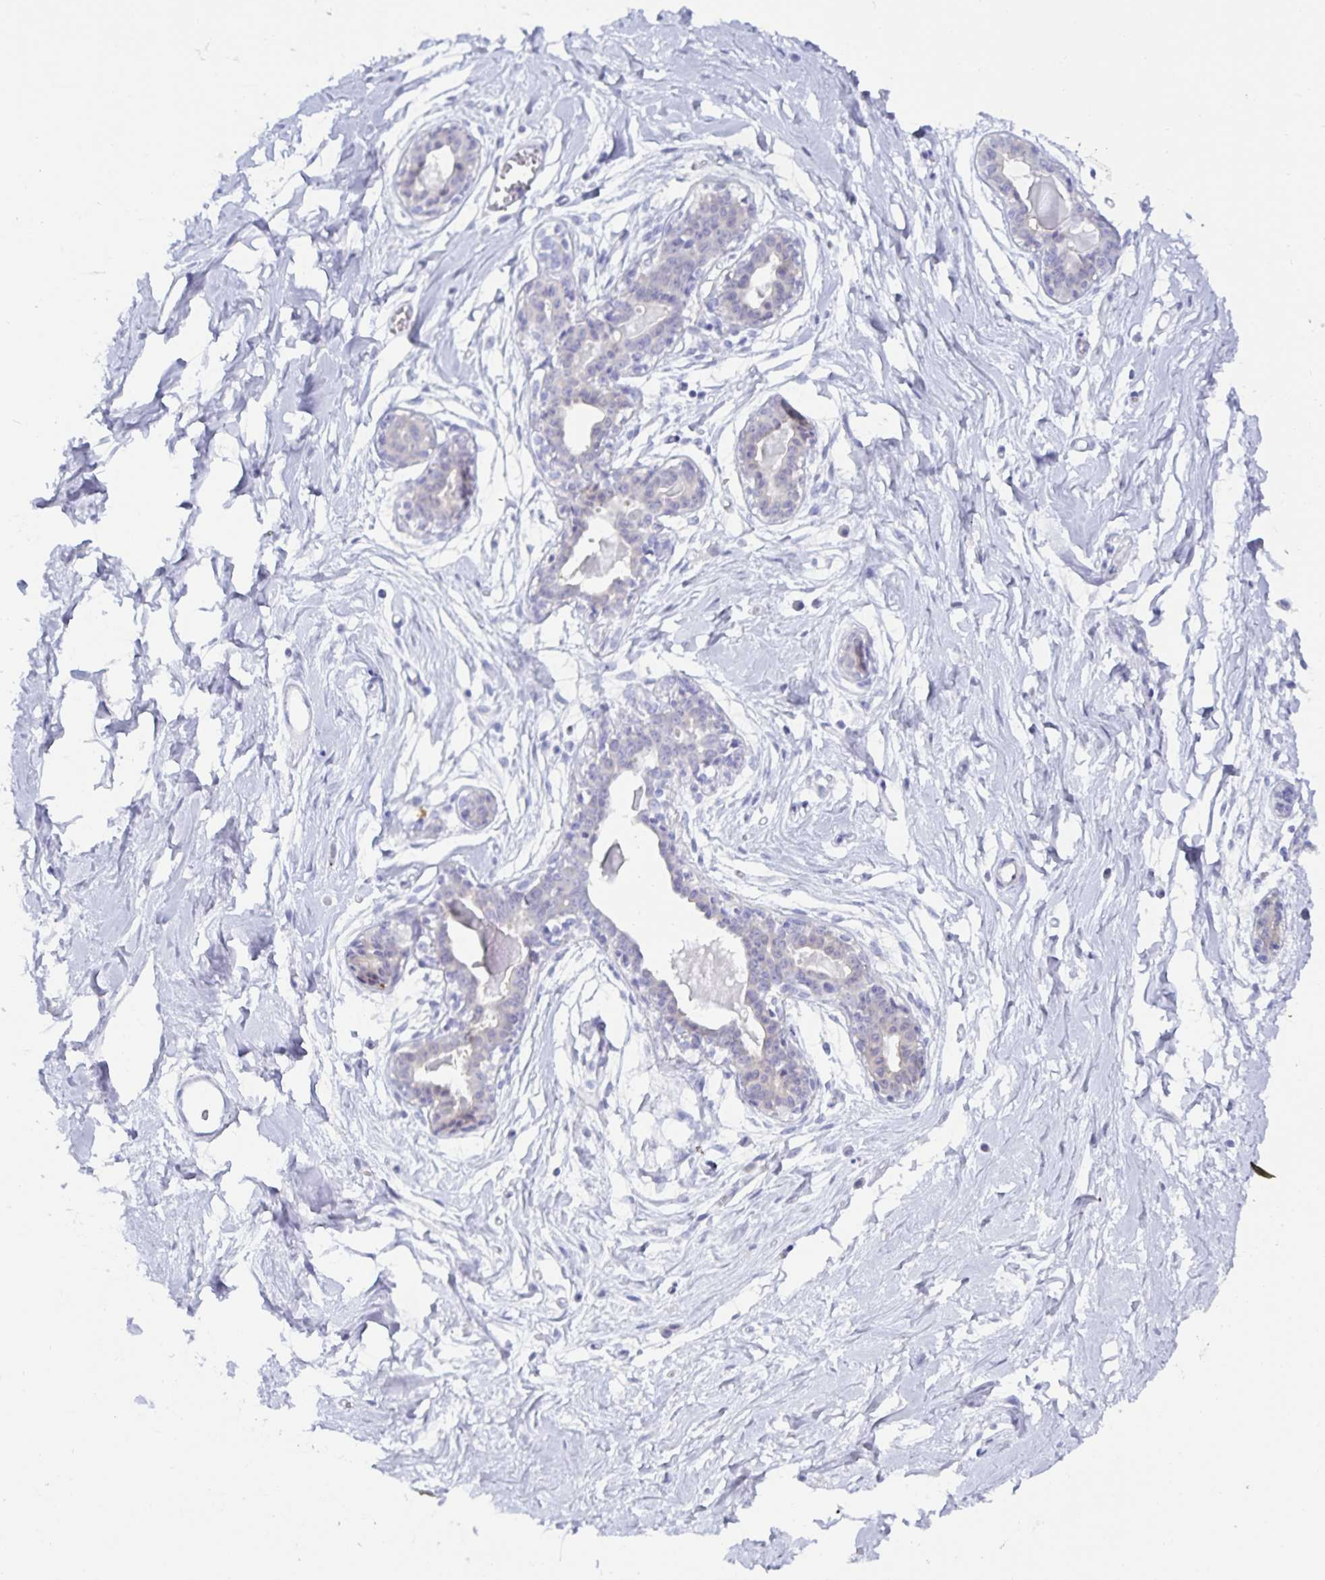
{"staining": {"intensity": "negative", "quantity": "none", "location": "none"}, "tissue": "breast", "cell_type": "Adipocytes", "image_type": "normal", "snomed": [{"axis": "morphology", "description": "Normal tissue, NOS"}, {"axis": "topography", "description": "Breast"}], "caption": "This is an IHC micrograph of benign breast. There is no positivity in adipocytes.", "gene": "MON2", "patient": {"sex": "female", "age": 45}}